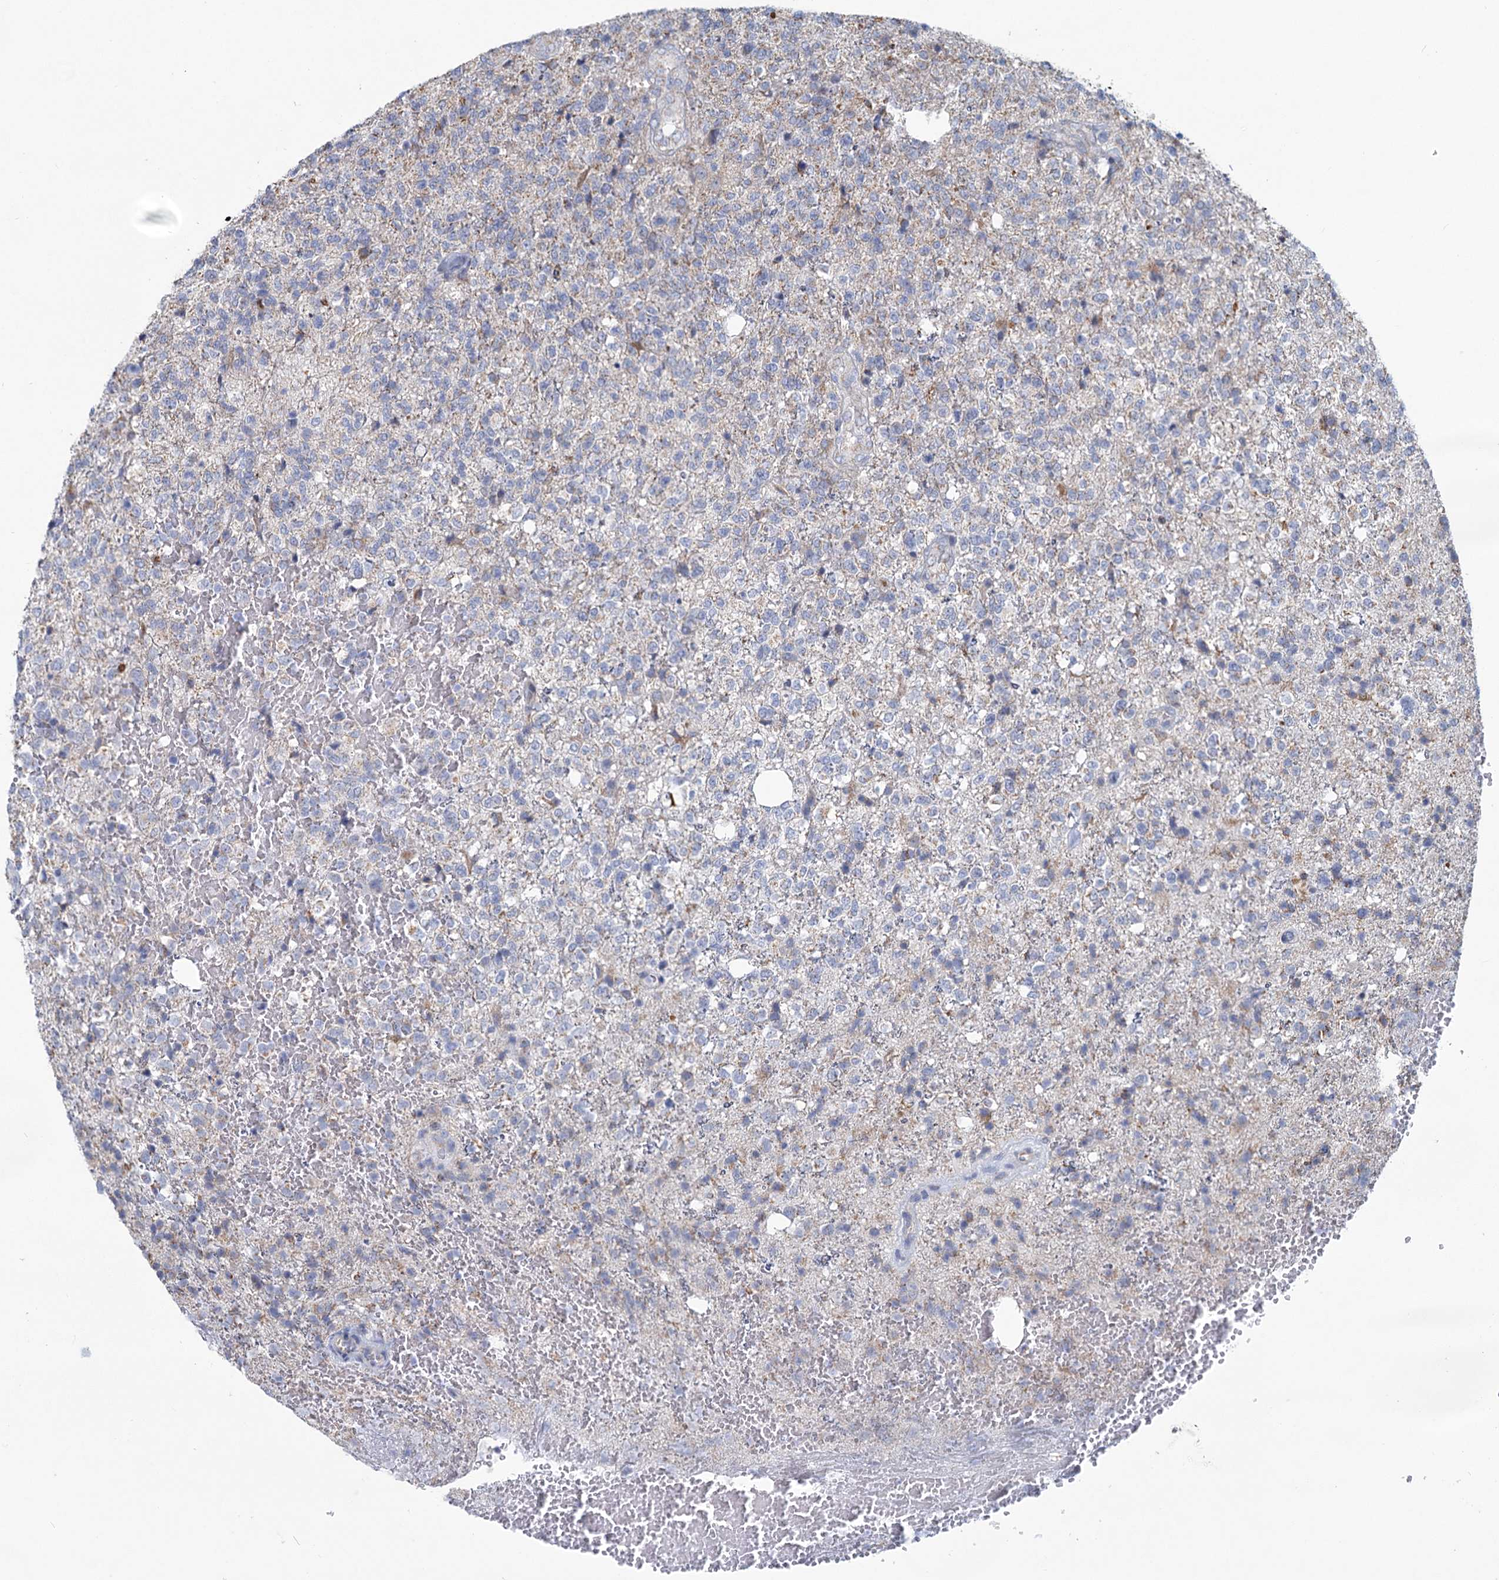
{"staining": {"intensity": "negative", "quantity": "none", "location": "none"}, "tissue": "glioma", "cell_type": "Tumor cells", "image_type": "cancer", "snomed": [{"axis": "morphology", "description": "Glioma, malignant, High grade"}, {"axis": "topography", "description": "Brain"}], "caption": "The histopathology image shows no significant positivity in tumor cells of high-grade glioma (malignant). (Immunohistochemistry (ihc), brightfield microscopy, high magnification).", "gene": "NDUFC2", "patient": {"sex": "male", "age": 56}}